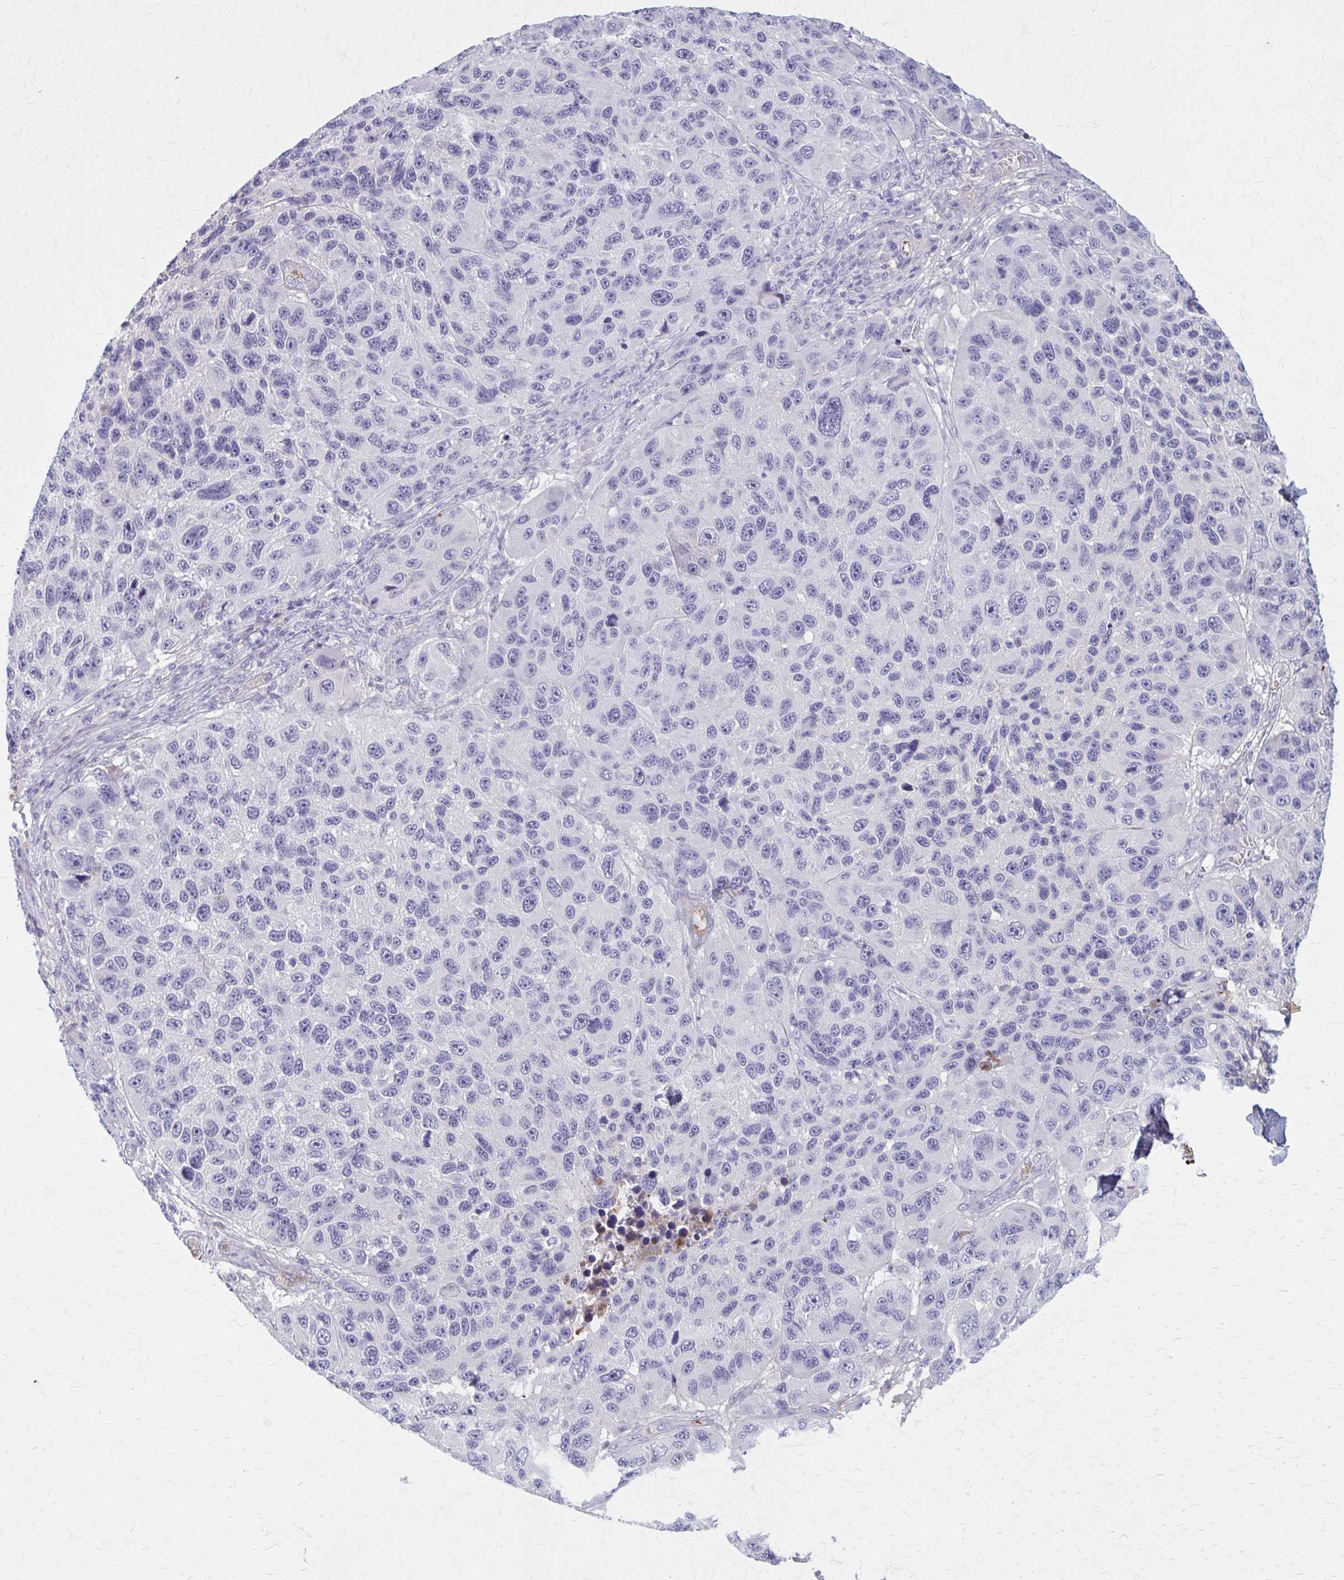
{"staining": {"intensity": "negative", "quantity": "none", "location": "none"}, "tissue": "melanoma", "cell_type": "Tumor cells", "image_type": "cancer", "snomed": [{"axis": "morphology", "description": "Malignant melanoma, NOS"}, {"axis": "topography", "description": "Skin"}], "caption": "Micrograph shows no significant protein staining in tumor cells of melanoma. The staining is performed using DAB brown chromogen with nuclei counter-stained in using hematoxylin.", "gene": "SERPIND1", "patient": {"sex": "male", "age": 53}}